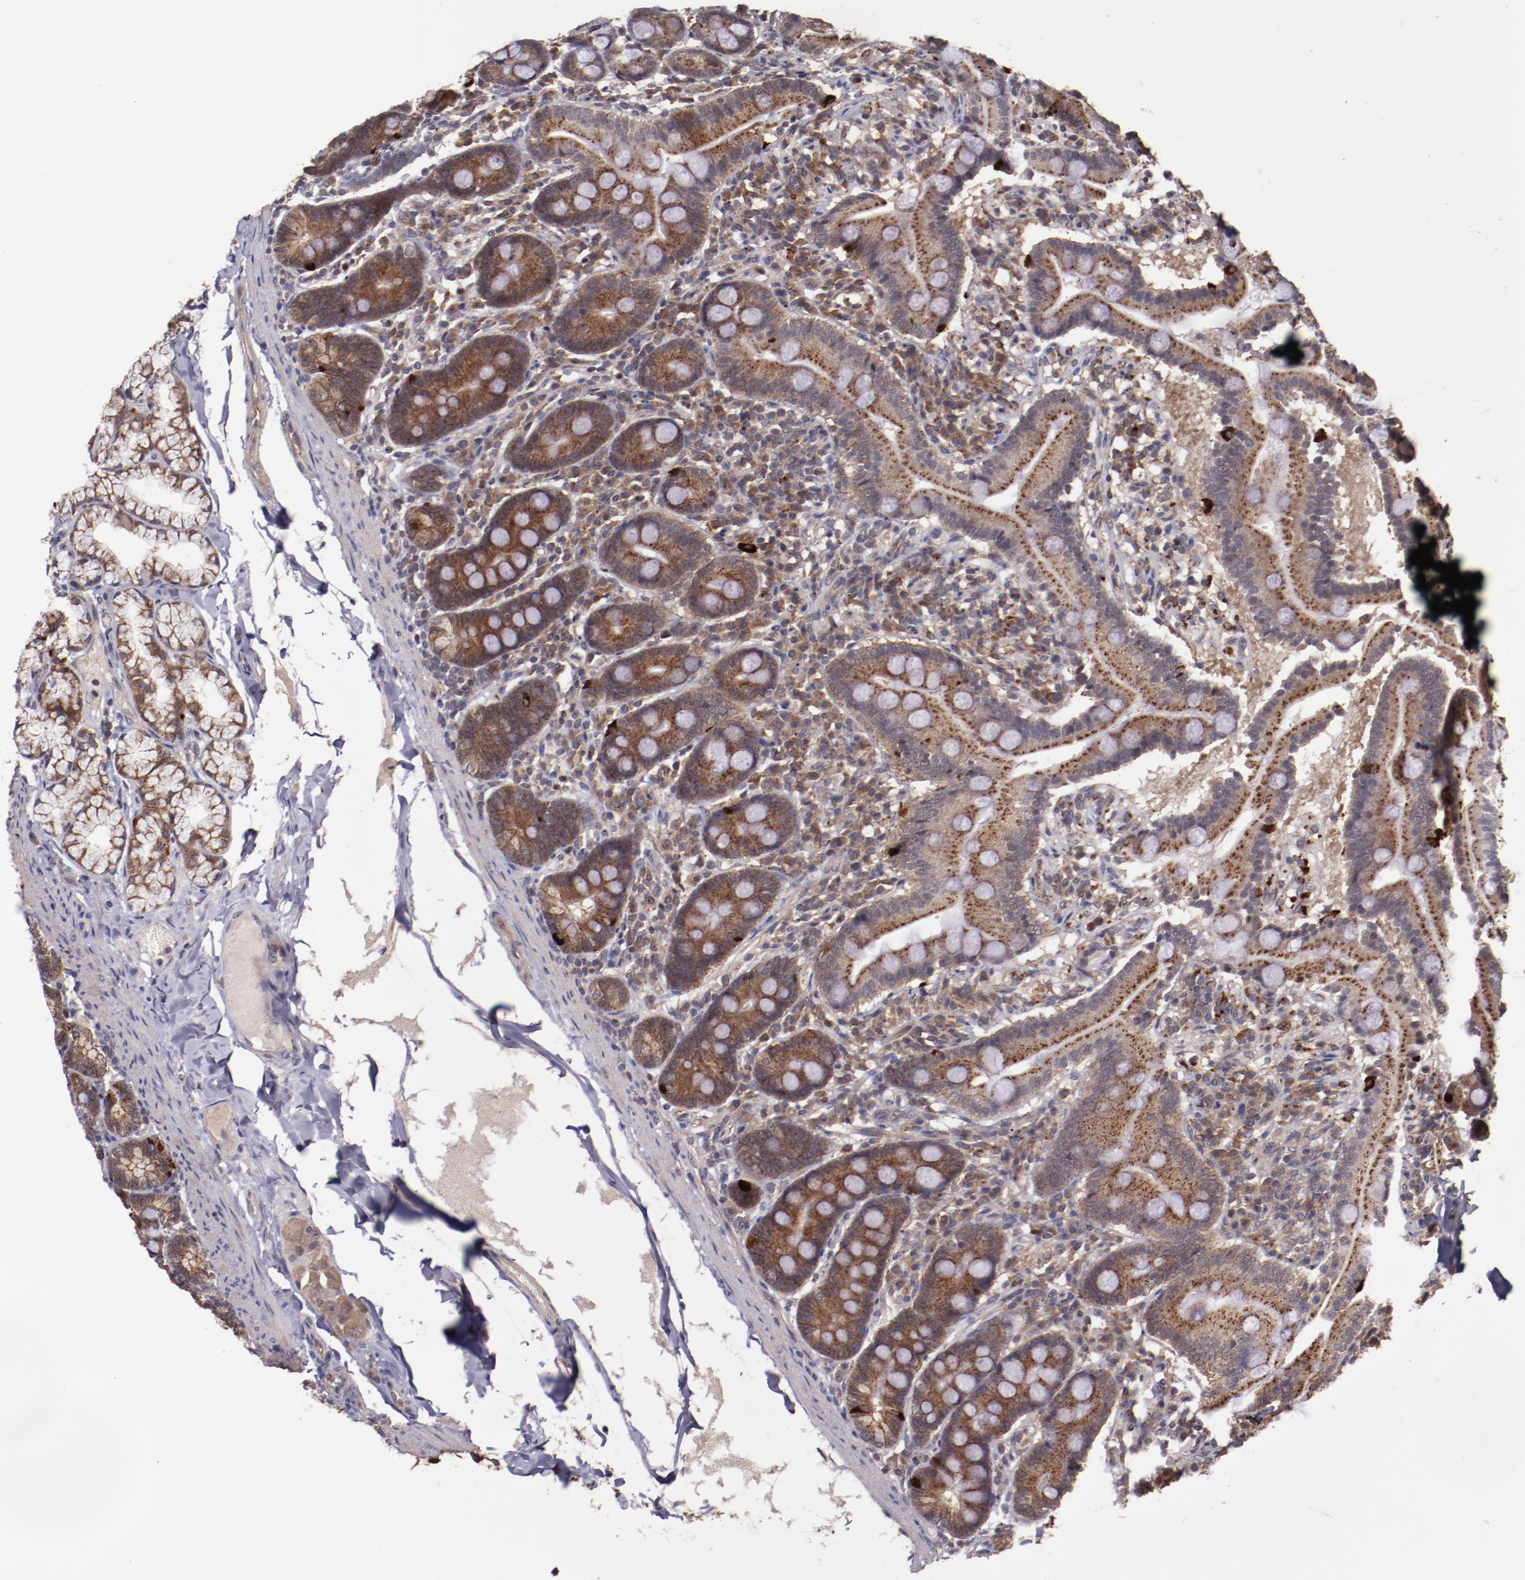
{"staining": {"intensity": "strong", "quantity": "<25%", "location": "cytoplasmic/membranous"}, "tissue": "duodenum", "cell_type": "Glandular cells", "image_type": "normal", "snomed": [{"axis": "morphology", "description": "Normal tissue, NOS"}, {"axis": "topography", "description": "Duodenum"}], "caption": "Duodenum stained with IHC shows strong cytoplasmic/membranous staining in approximately <25% of glandular cells.", "gene": "FTSJ1", "patient": {"sex": "male", "age": 50}}